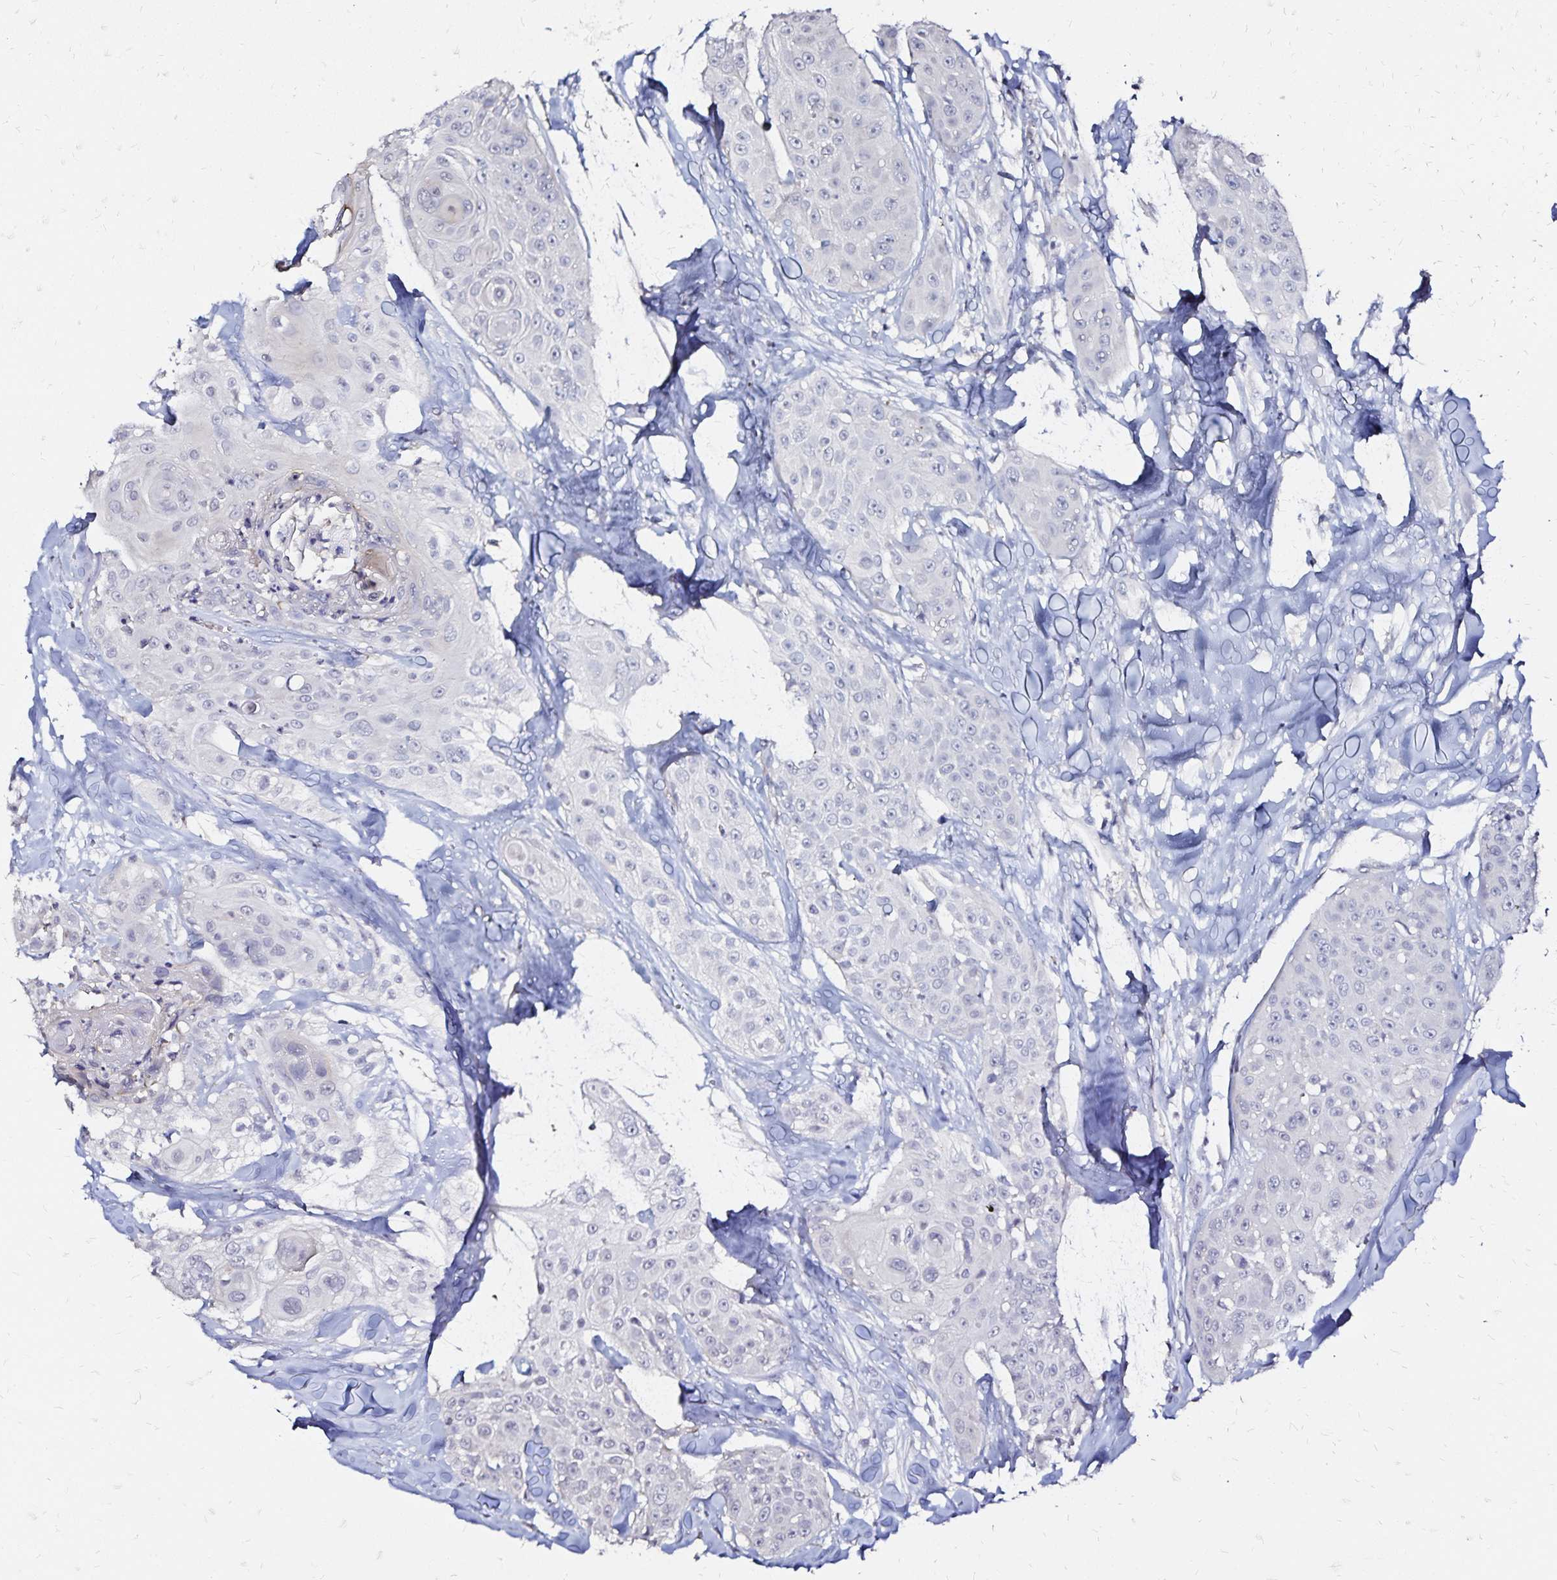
{"staining": {"intensity": "negative", "quantity": "none", "location": "none"}, "tissue": "head and neck cancer", "cell_type": "Tumor cells", "image_type": "cancer", "snomed": [{"axis": "morphology", "description": "Squamous cell carcinoma, NOS"}, {"axis": "topography", "description": "Head-Neck"}], "caption": "DAB immunohistochemical staining of squamous cell carcinoma (head and neck) shows no significant staining in tumor cells.", "gene": "SLC5A1", "patient": {"sex": "male", "age": 83}}